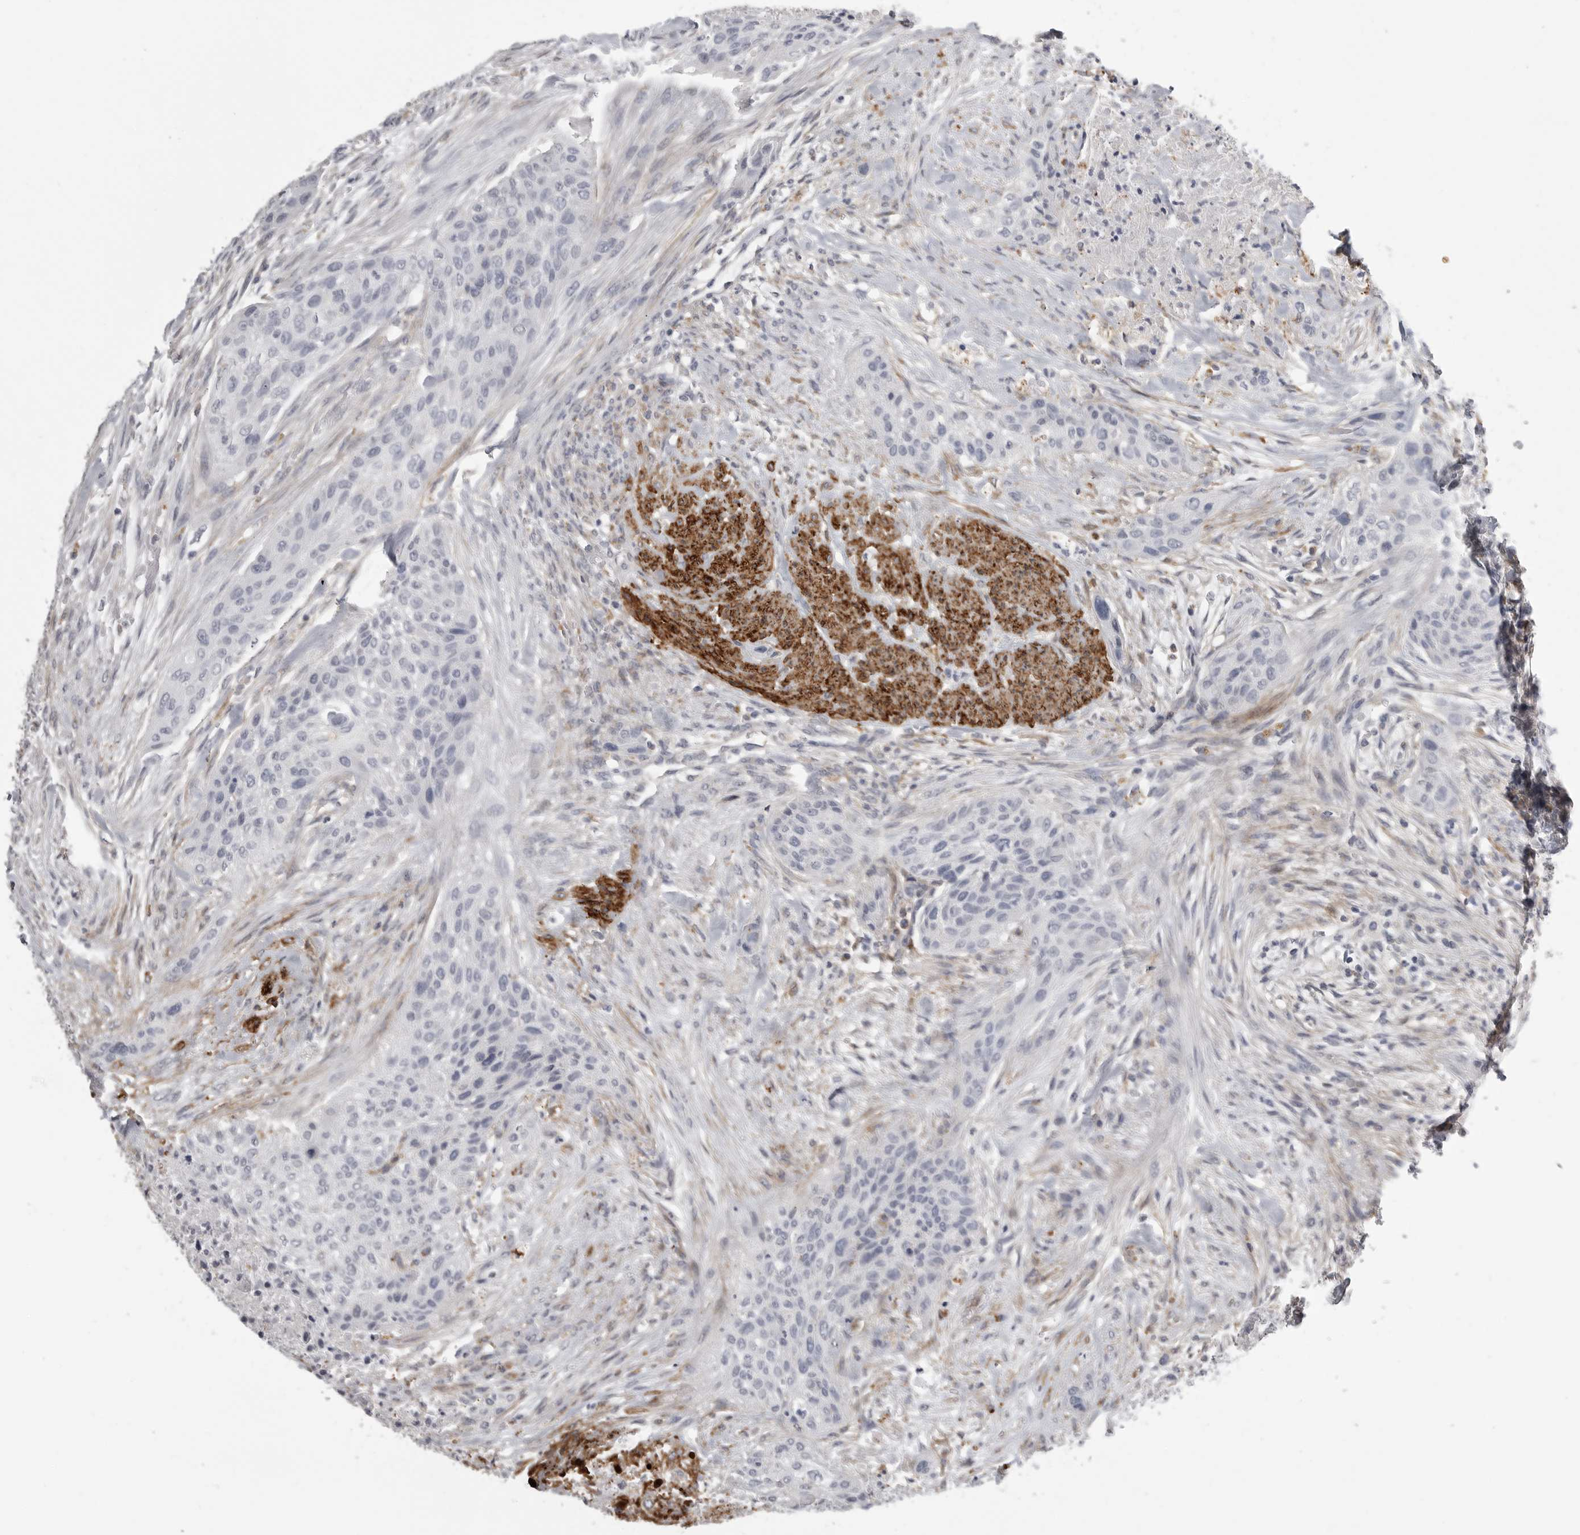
{"staining": {"intensity": "negative", "quantity": "none", "location": "none"}, "tissue": "urothelial cancer", "cell_type": "Tumor cells", "image_type": "cancer", "snomed": [{"axis": "morphology", "description": "Urothelial carcinoma, High grade"}, {"axis": "topography", "description": "Urinary bladder"}], "caption": "Tumor cells show no significant protein staining in urothelial cancer.", "gene": "AOC3", "patient": {"sex": "male", "age": 35}}